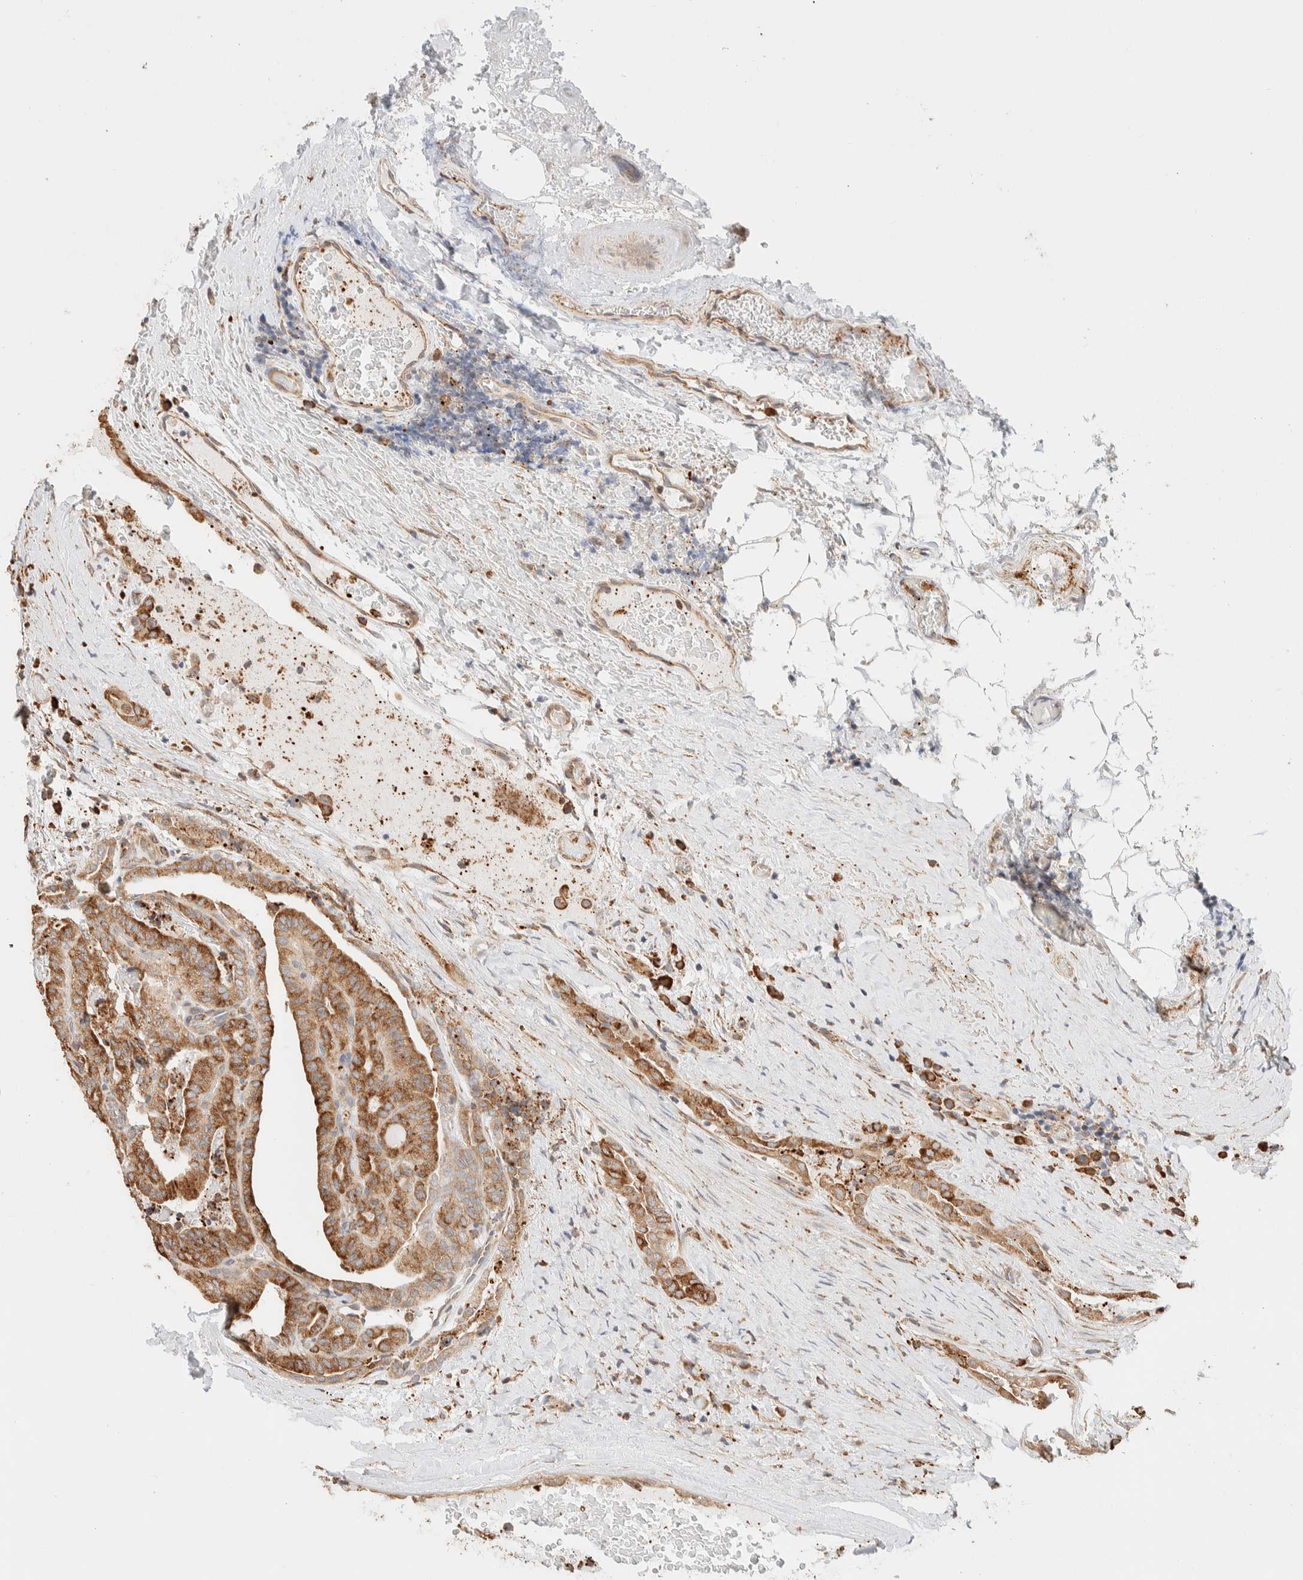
{"staining": {"intensity": "strong", "quantity": ">75%", "location": "cytoplasmic/membranous"}, "tissue": "thyroid cancer", "cell_type": "Tumor cells", "image_type": "cancer", "snomed": [{"axis": "morphology", "description": "Papillary adenocarcinoma, NOS"}, {"axis": "topography", "description": "Thyroid gland"}], "caption": "A brown stain shows strong cytoplasmic/membranous staining of a protein in thyroid cancer tumor cells. The staining is performed using DAB brown chromogen to label protein expression. The nuclei are counter-stained blue using hematoxylin.", "gene": "INTS1", "patient": {"sex": "male", "age": 77}}